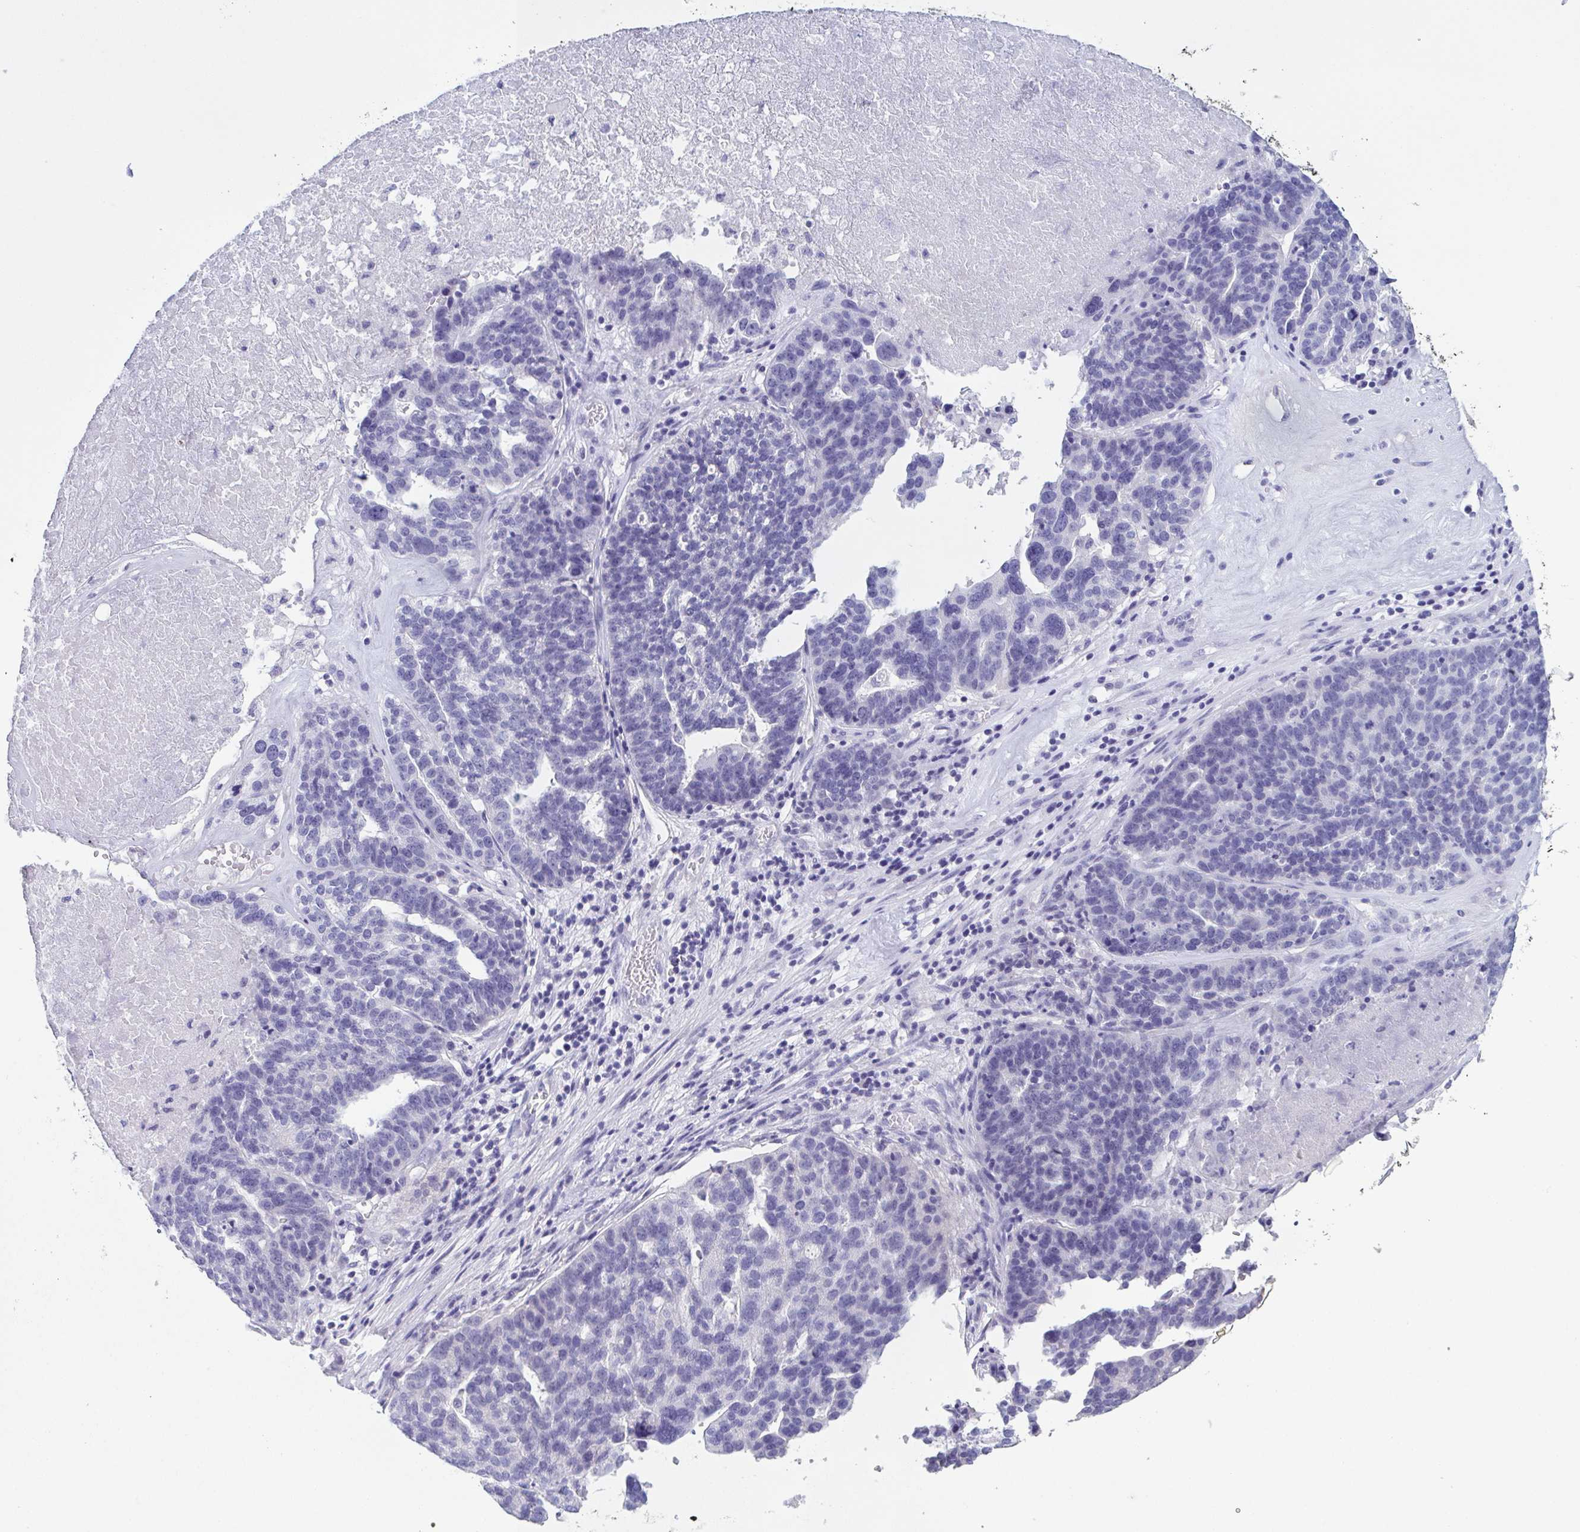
{"staining": {"intensity": "negative", "quantity": "none", "location": "none"}, "tissue": "ovarian cancer", "cell_type": "Tumor cells", "image_type": "cancer", "snomed": [{"axis": "morphology", "description": "Cystadenocarcinoma, serous, NOS"}, {"axis": "topography", "description": "Ovary"}], "caption": "Immunohistochemistry (IHC) of ovarian cancer (serous cystadenocarcinoma) displays no positivity in tumor cells.", "gene": "INAFM1", "patient": {"sex": "female", "age": 59}}